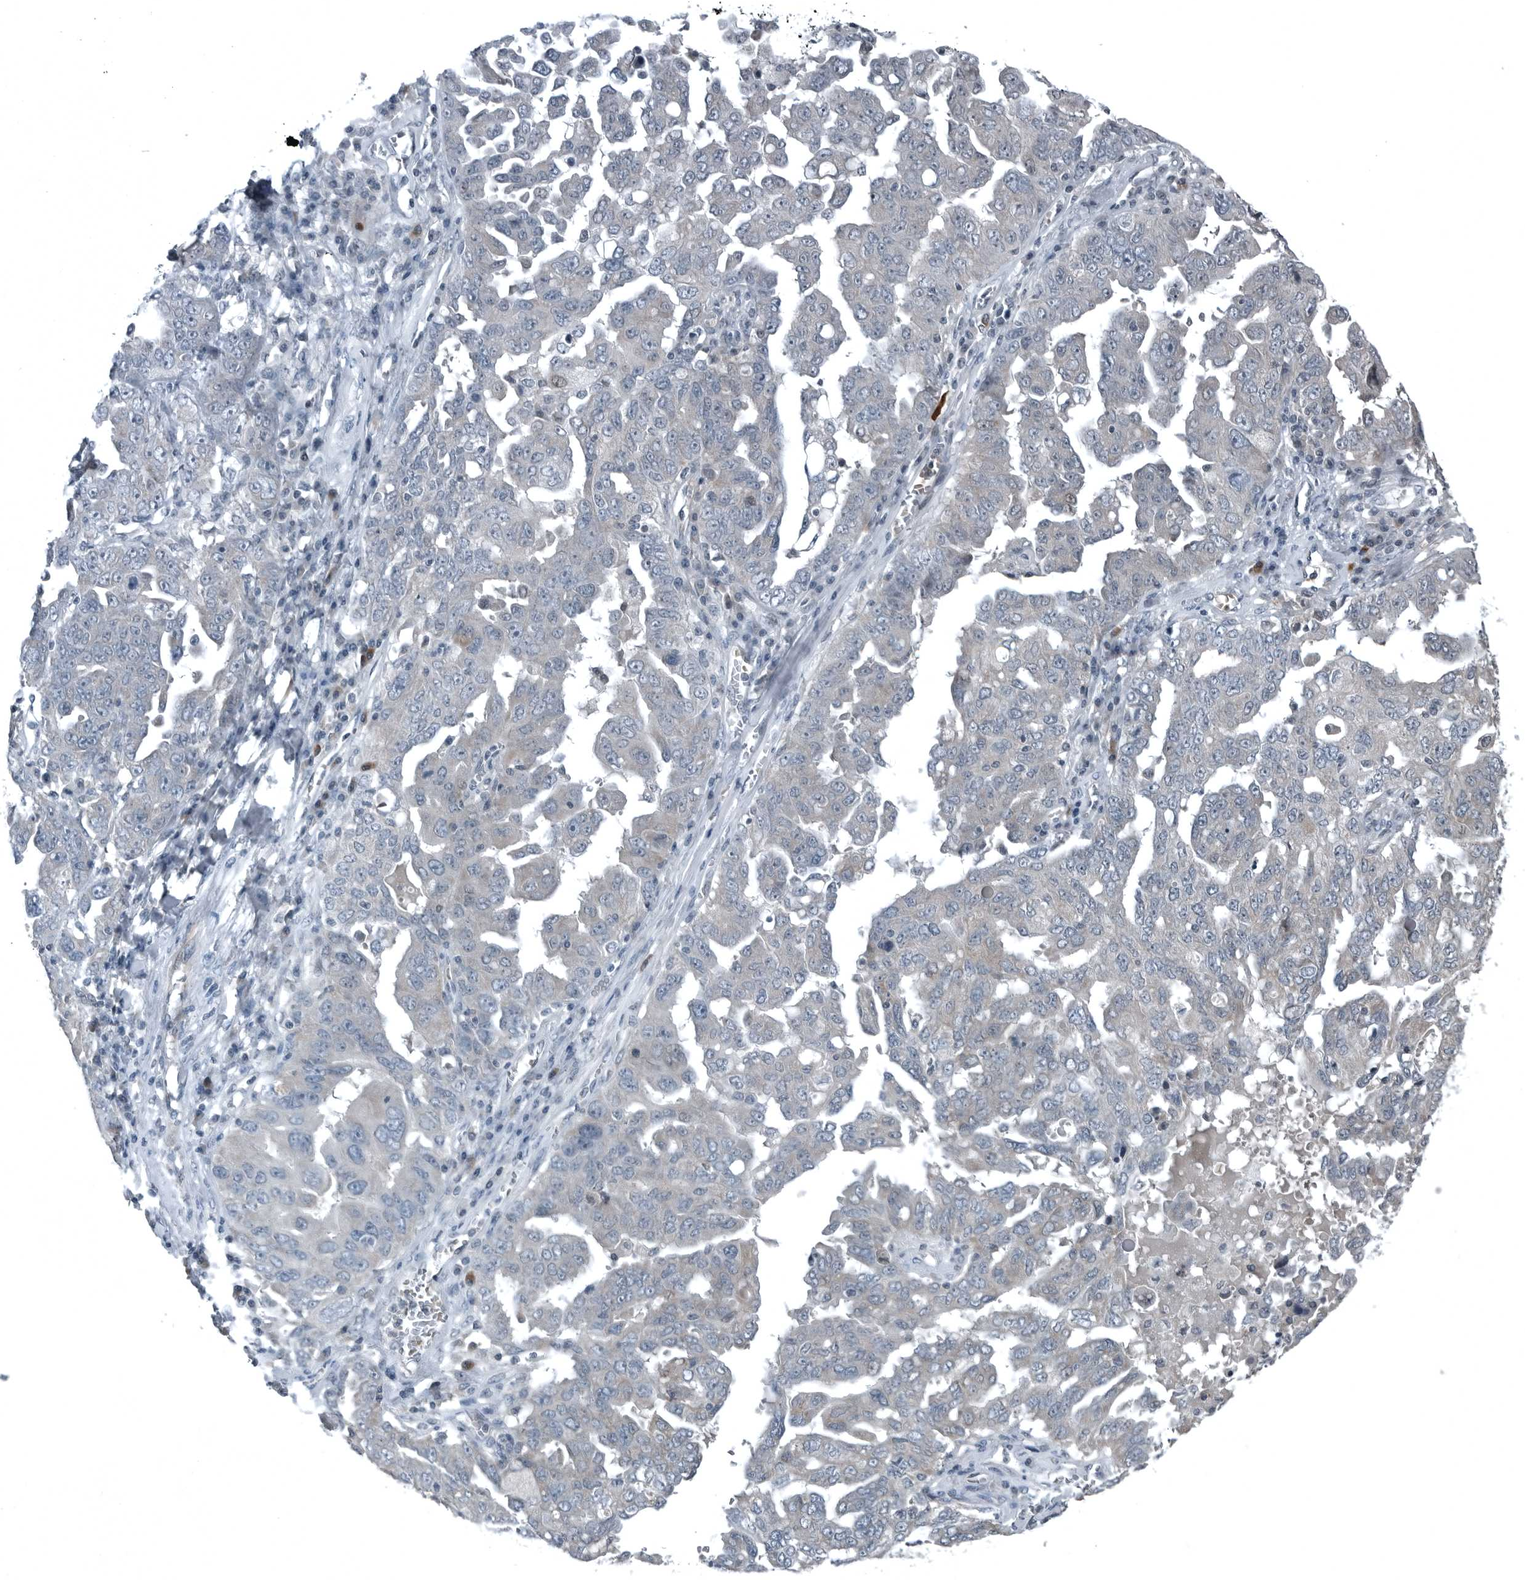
{"staining": {"intensity": "negative", "quantity": "none", "location": "none"}, "tissue": "ovarian cancer", "cell_type": "Tumor cells", "image_type": "cancer", "snomed": [{"axis": "morphology", "description": "Carcinoma, endometroid"}, {"axis": "topography", "description": "Ovary"}], "caption": "Protein analysis of endometroid carcinoma (ovarian) shows no significant expression in tumor cells. (DAB (3,3'-diaminobenzidine) immunohistochemistry with hematoxylin counter stain).", "gene": "GAK", "patient": {"sex": "female", "age": 62}}